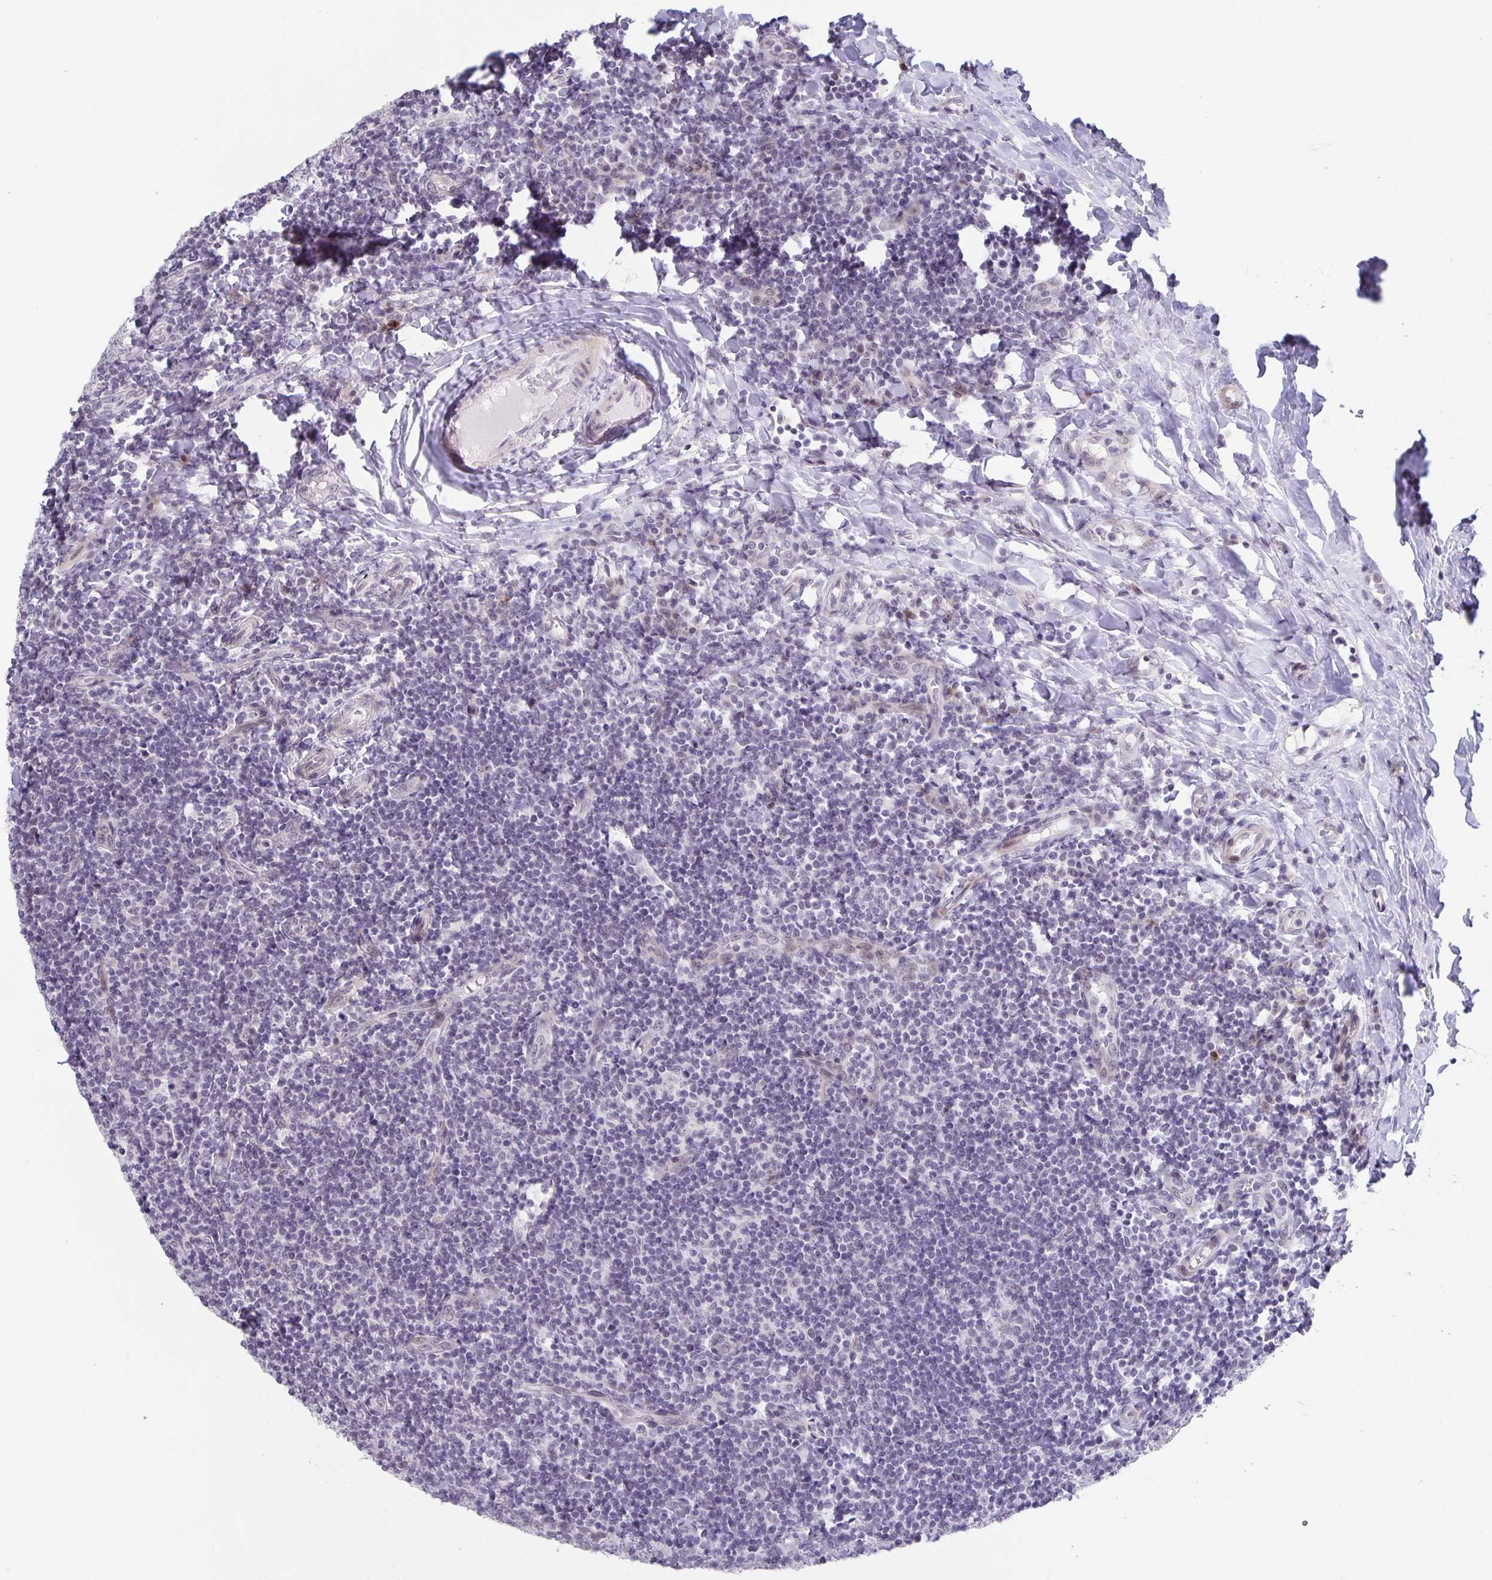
{"staining": {"intensity": "negative", "quantity": "none", "location": "none"}, "tissue": "tonsil", "cell_type": "Germinal center cells", "image_type": "normal", "snomed": [{"axis": "morphology", "description": "Normal tissue, NOS"}, {"axis": "topography", "description": "Tonsil"}], "caption": "Immunohistochemistry histopathology image of normal human tonsil stained for a protein (brown), which exhibits no staining in germinal center cells. (IHC, brightfield microscopy, high magnification).", "gene": "PHRF1", "patient": {"sex": "female", "age": 10}}